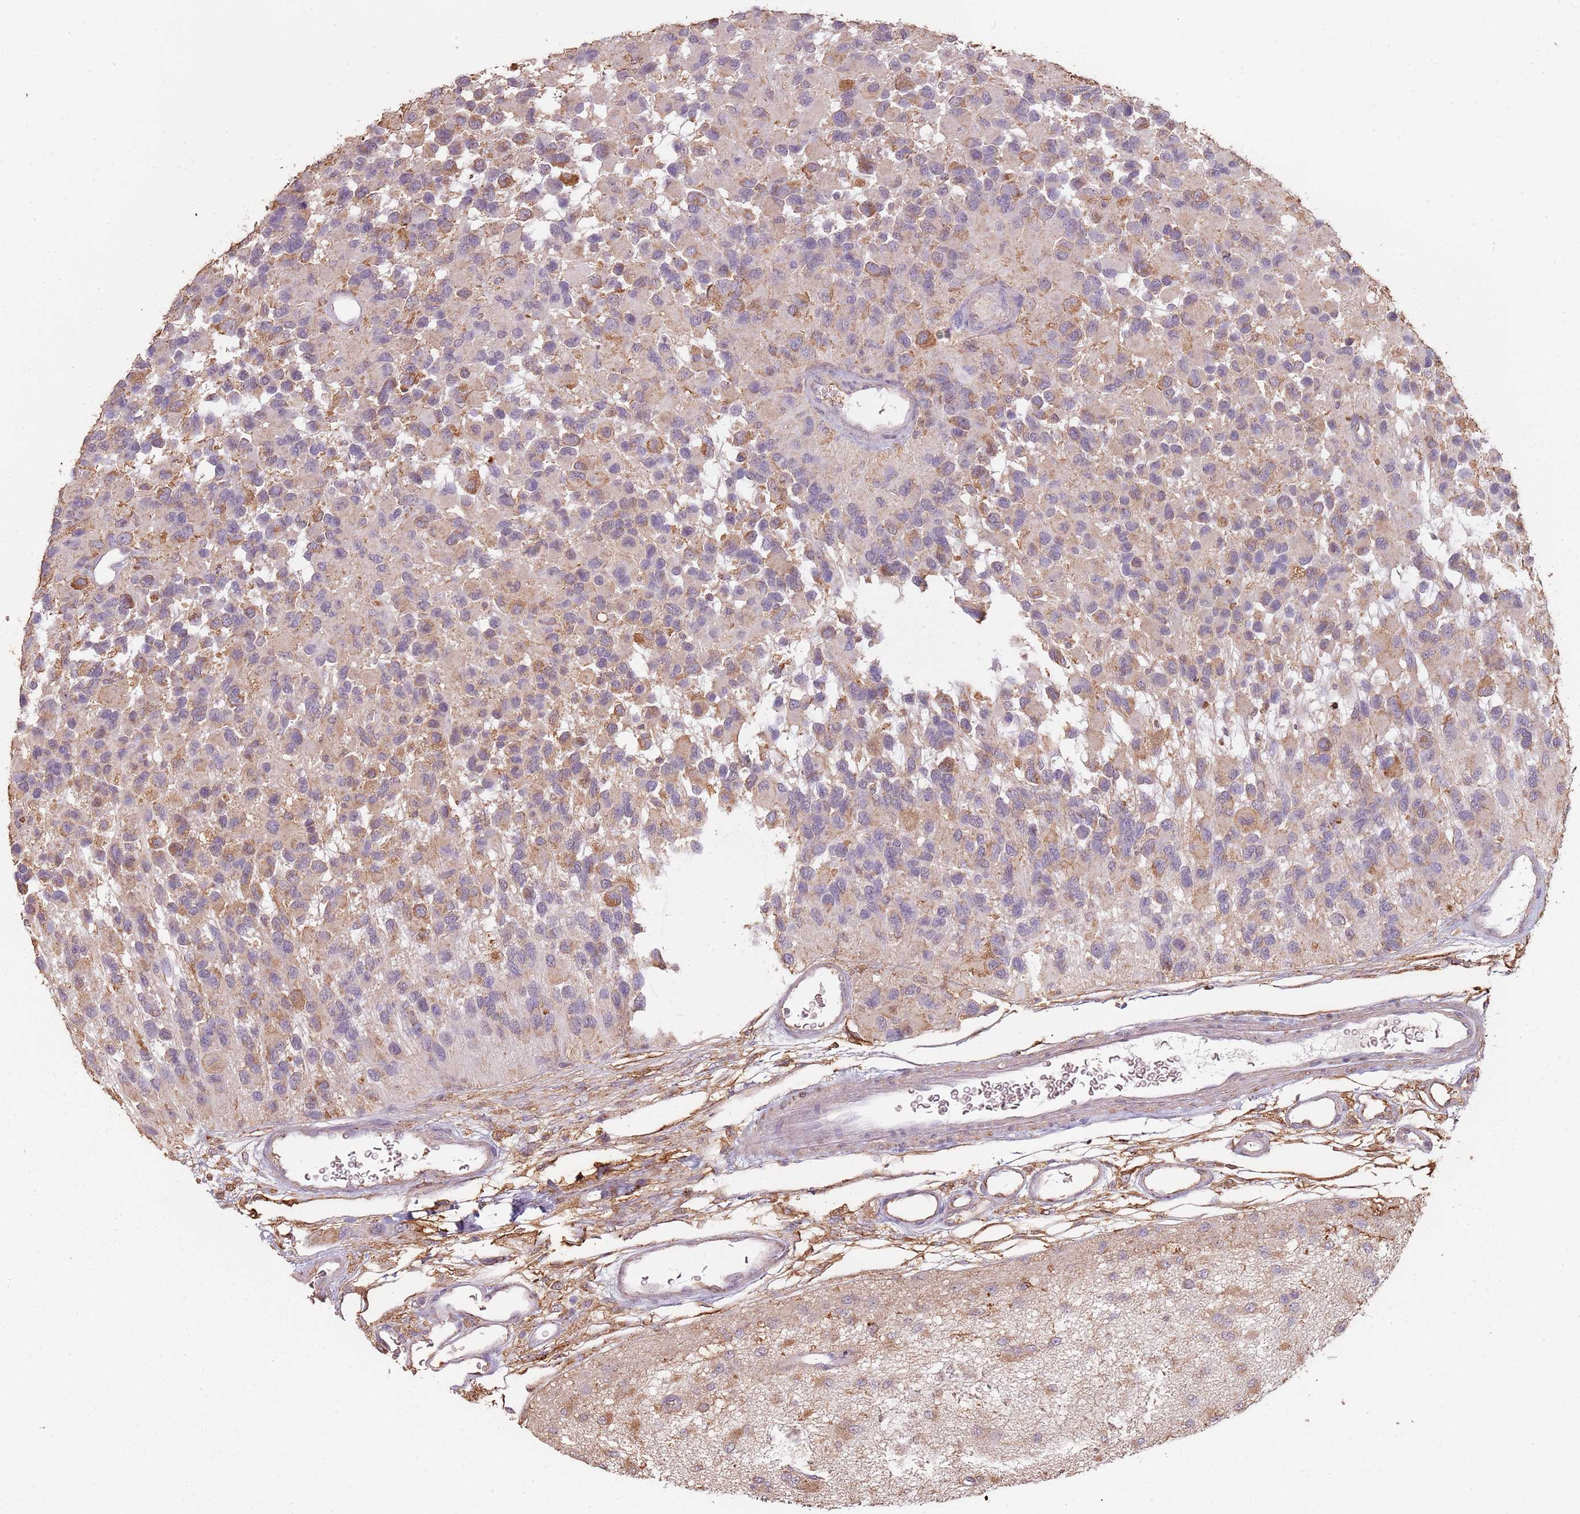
{"staining": {"intensity": "weak", "quantity": "<25%", "location": "cytoplasmic/membranous"}, "tissue": "glioma", "cell_type": "Tumor cells", "image_type": "cancer", "snomed": [{"axis": "morphology", "description": "Glioma, malignant, High grade"}, {"axis": "topography", "description": "Brain"}], "caption": "Human malignant glioma (high-grade) stained for a protein using immunohistochemistry demonstrates no staining in tumor cells.", "gene": "ATOSB", "patient": {"sex": "male", "age": 77}}